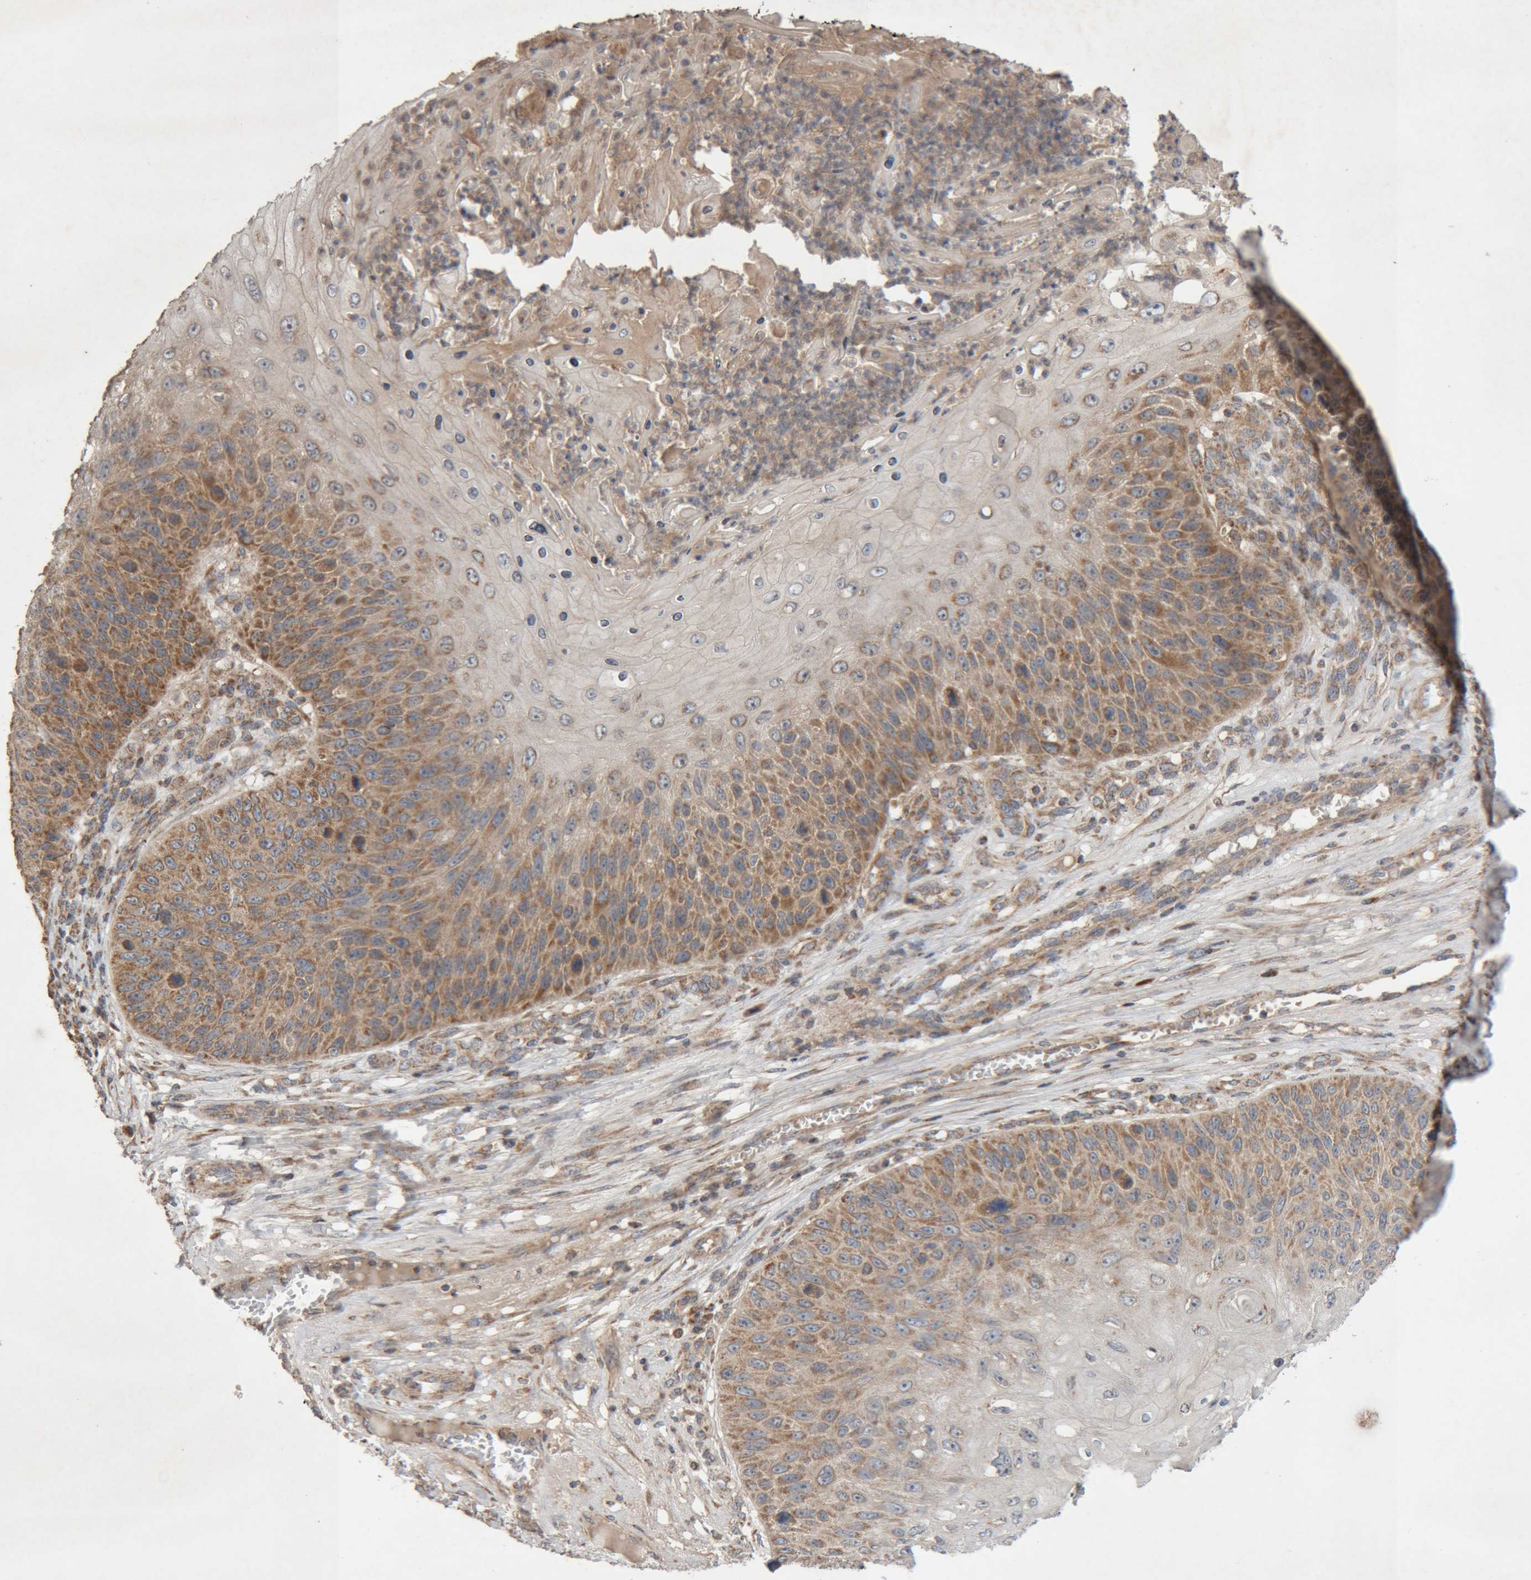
{"staining": {"intensity": "moderate", "quantity": ">75%", "location": "cytoplasmic/membranous"}, "tissue": "skin cancer", "cell_type": "Tumor cells", "image_type": "cancer", "snomed": [{"axis": "morphology", "description": "Squamous cell carcinoma, NOS"}, {"axis": "topography", "description": "Skin"}], "caption": "Immunohistochemical staining of skin cancer shows medium levels of moderate cytoplasmic/membranous staining in approximately >75% of tumor cells.", "gene": "KIF21B", "patient": {"sex": "female", "age": 88}}